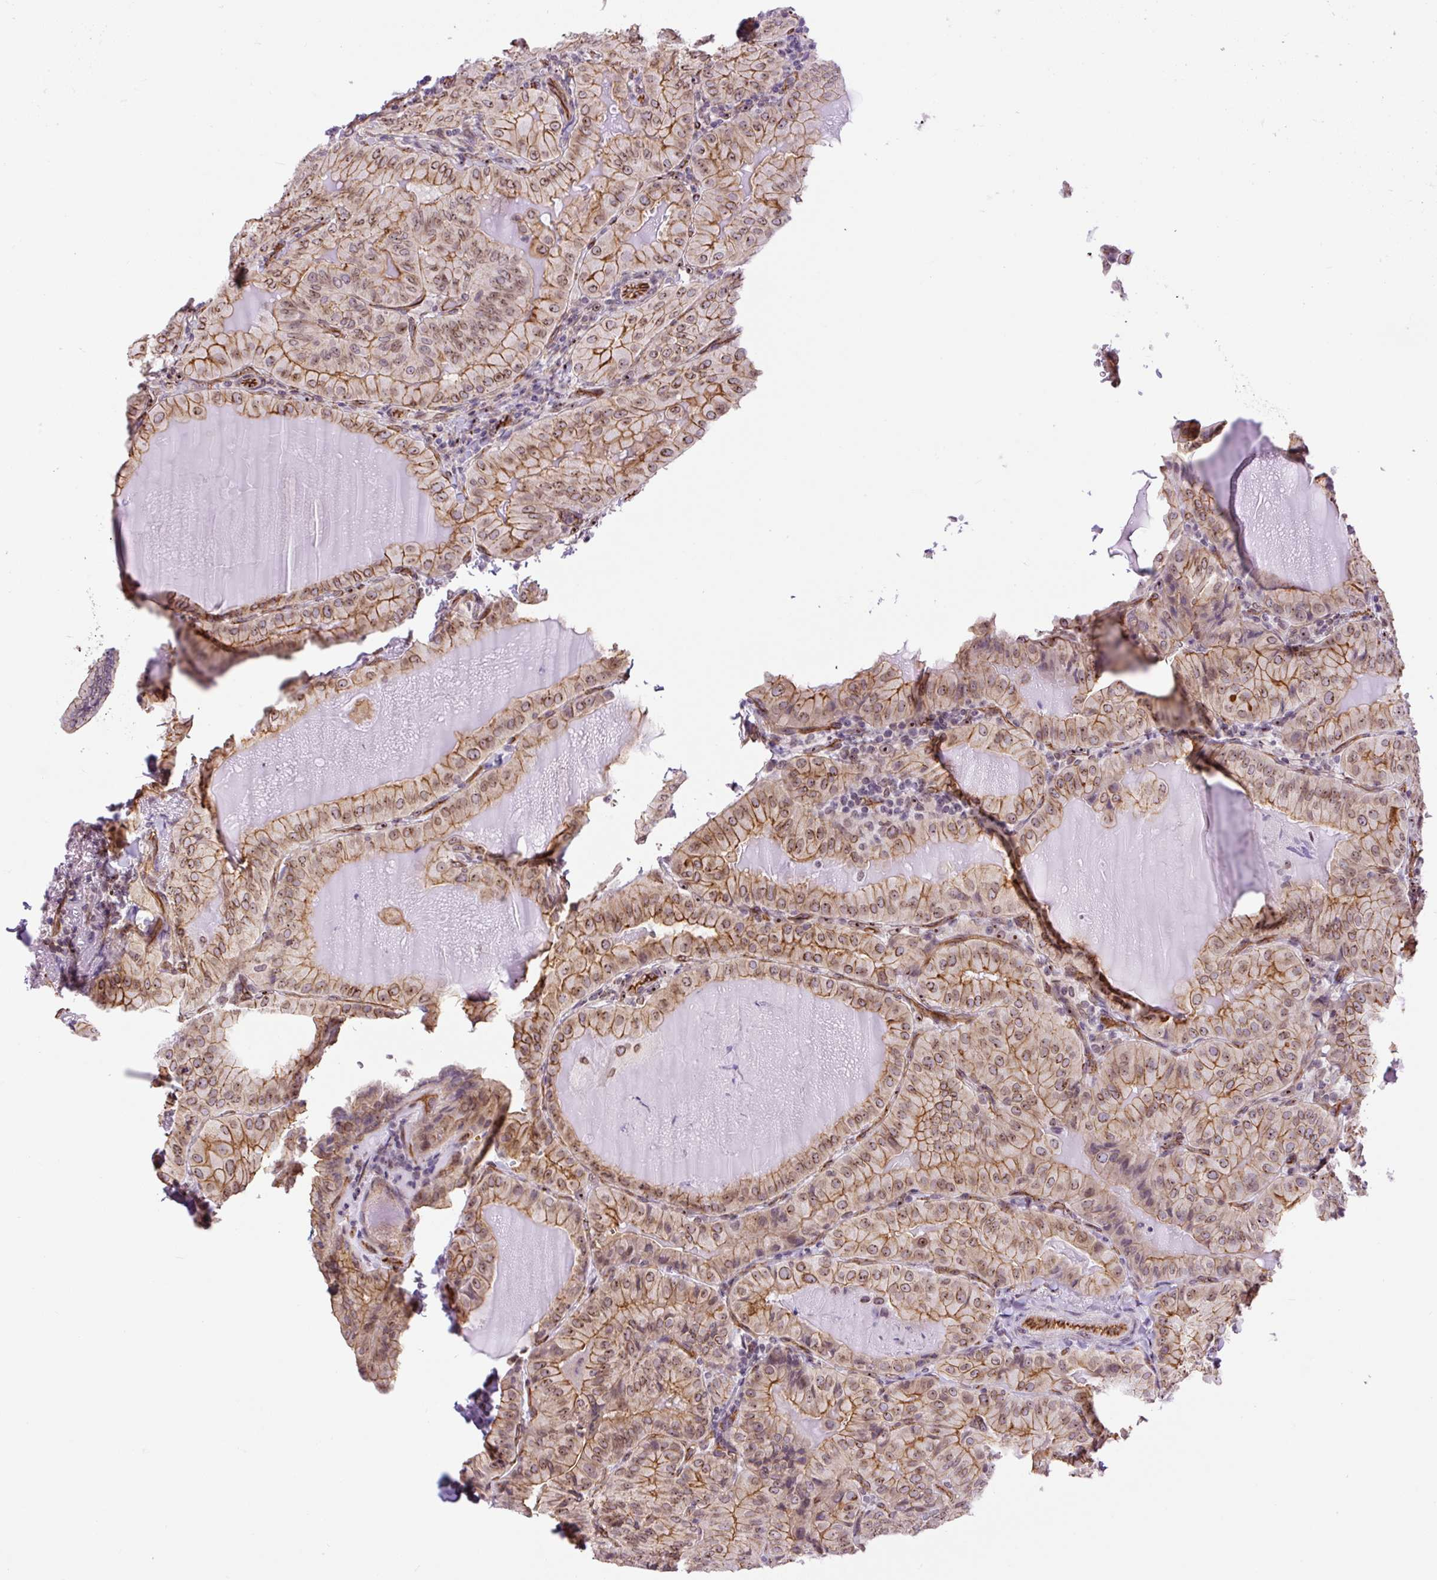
{"staining": {"intensity": "moderate", "quantity": ">75%", "location": "cytoplasmic/membranous,nuclear"}, "tissue": "thyroid cancer", "cell_type": "Tumor cells", "image_type": "cancer", "snomed": [{"axis": "morphology", "description": "Papillary adenocarcinoma, NOS"}, {"axis": "topography", "description": "Thyroid gland"}], "caption": "Thyroid papillary adenocarcinoma stained for a protein (brown) displays moderate cytoplasmic/membranous and nuclear positive staining in about >75% of tumor cells.", "gene": "MYO5C", "patient": {"sex": "female", "age": 68}}